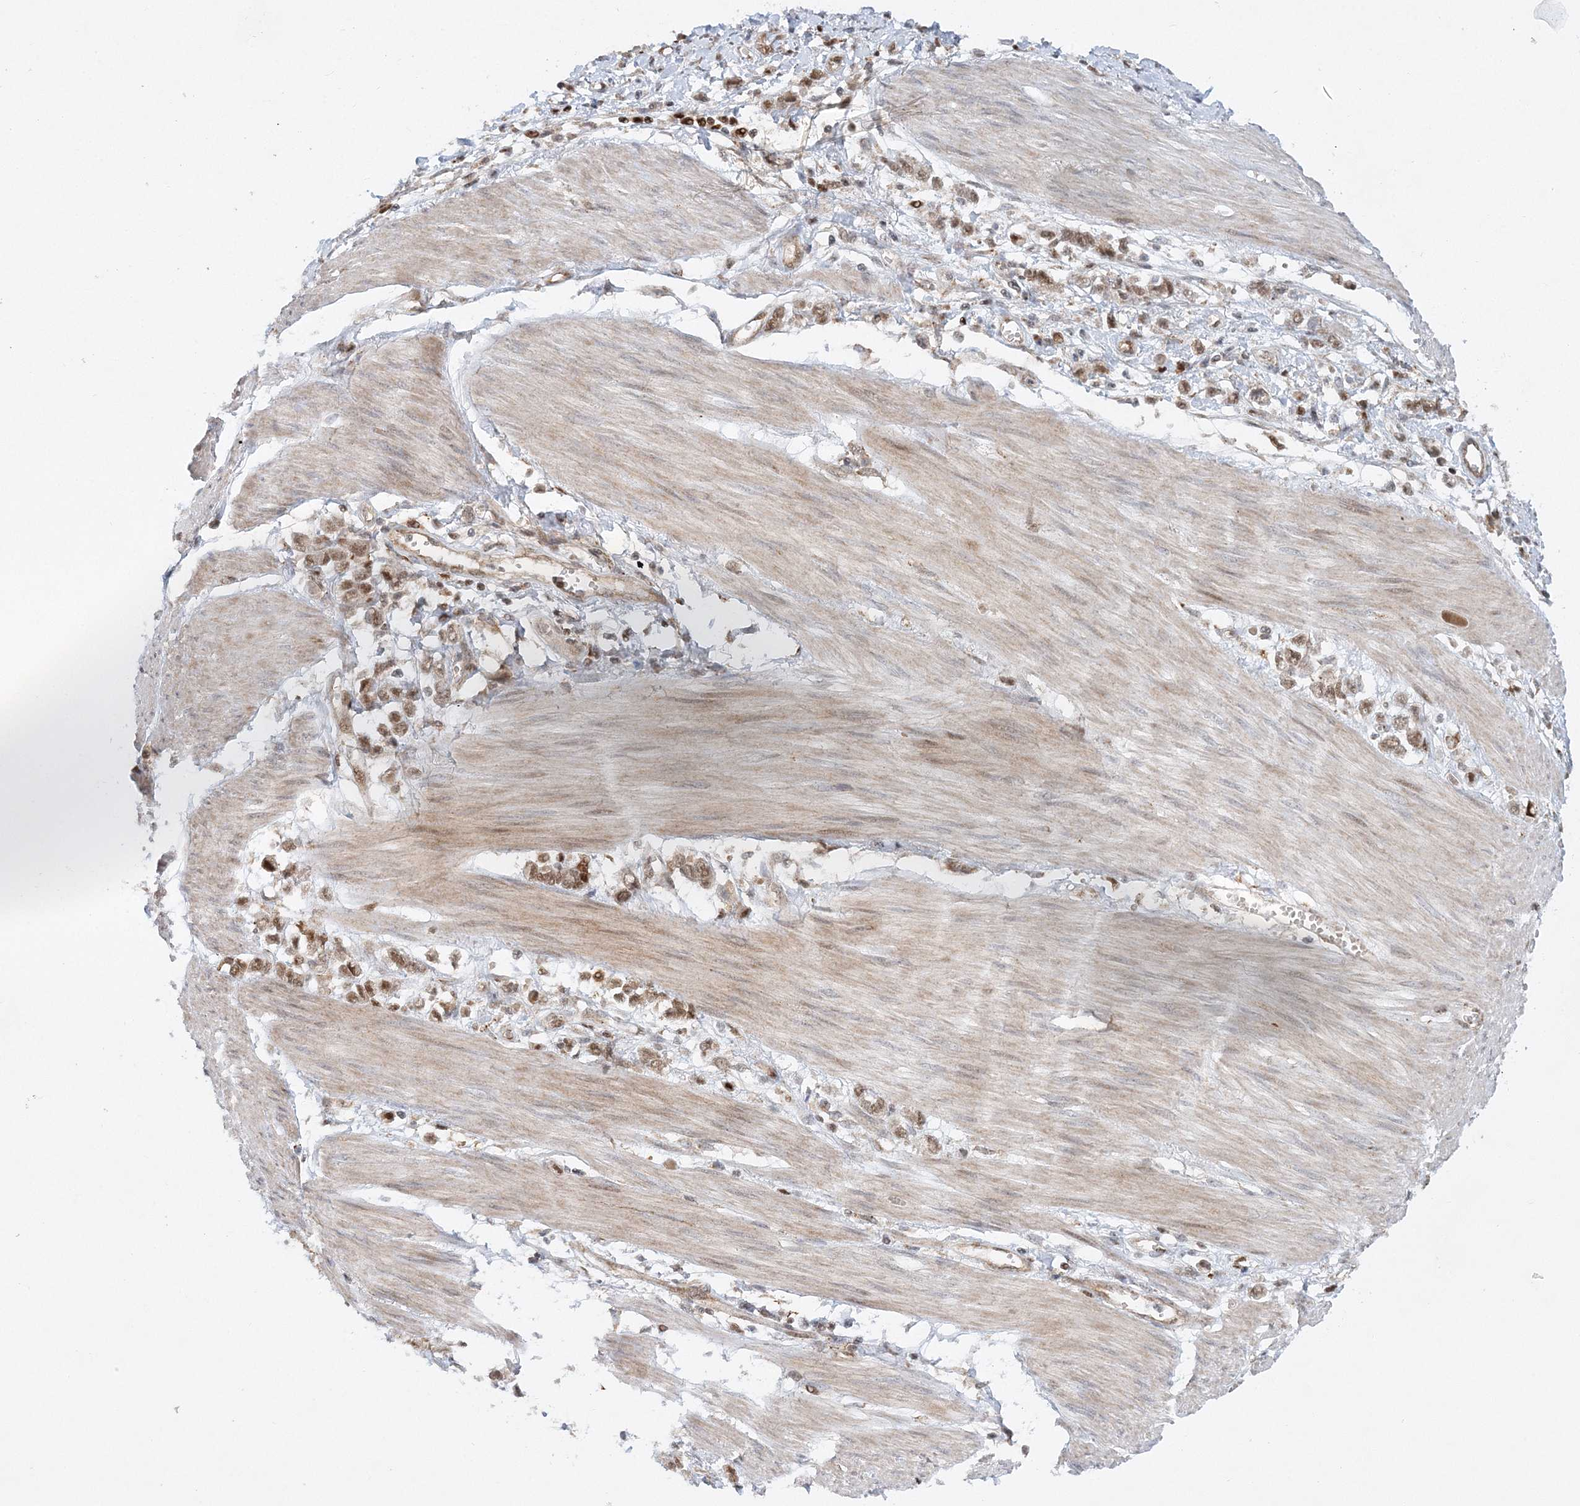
{"staining": {"intensity": "weak", "quantity": ">75%", "location": "cytoplasmic/membranous"}, "tissue": "stomach cancer", "cell_type": "Tumor cells", "image_type": "cancer", "snomed": [{"axis": "morphology", "description": "Adenocarcinoma, NOS"}, {"axis": "topography", "description": "Stomach"}], "caption": "DAB (3,3'-diaminobenzidine) immunohistochemical staining of stomach cancer exhibits weak cytoplasmic/membranous protein staining in approximately >75% of tumor cells.", "gene": "RAB11FIP2", "patient": {"sex": "female", "age": 76}}